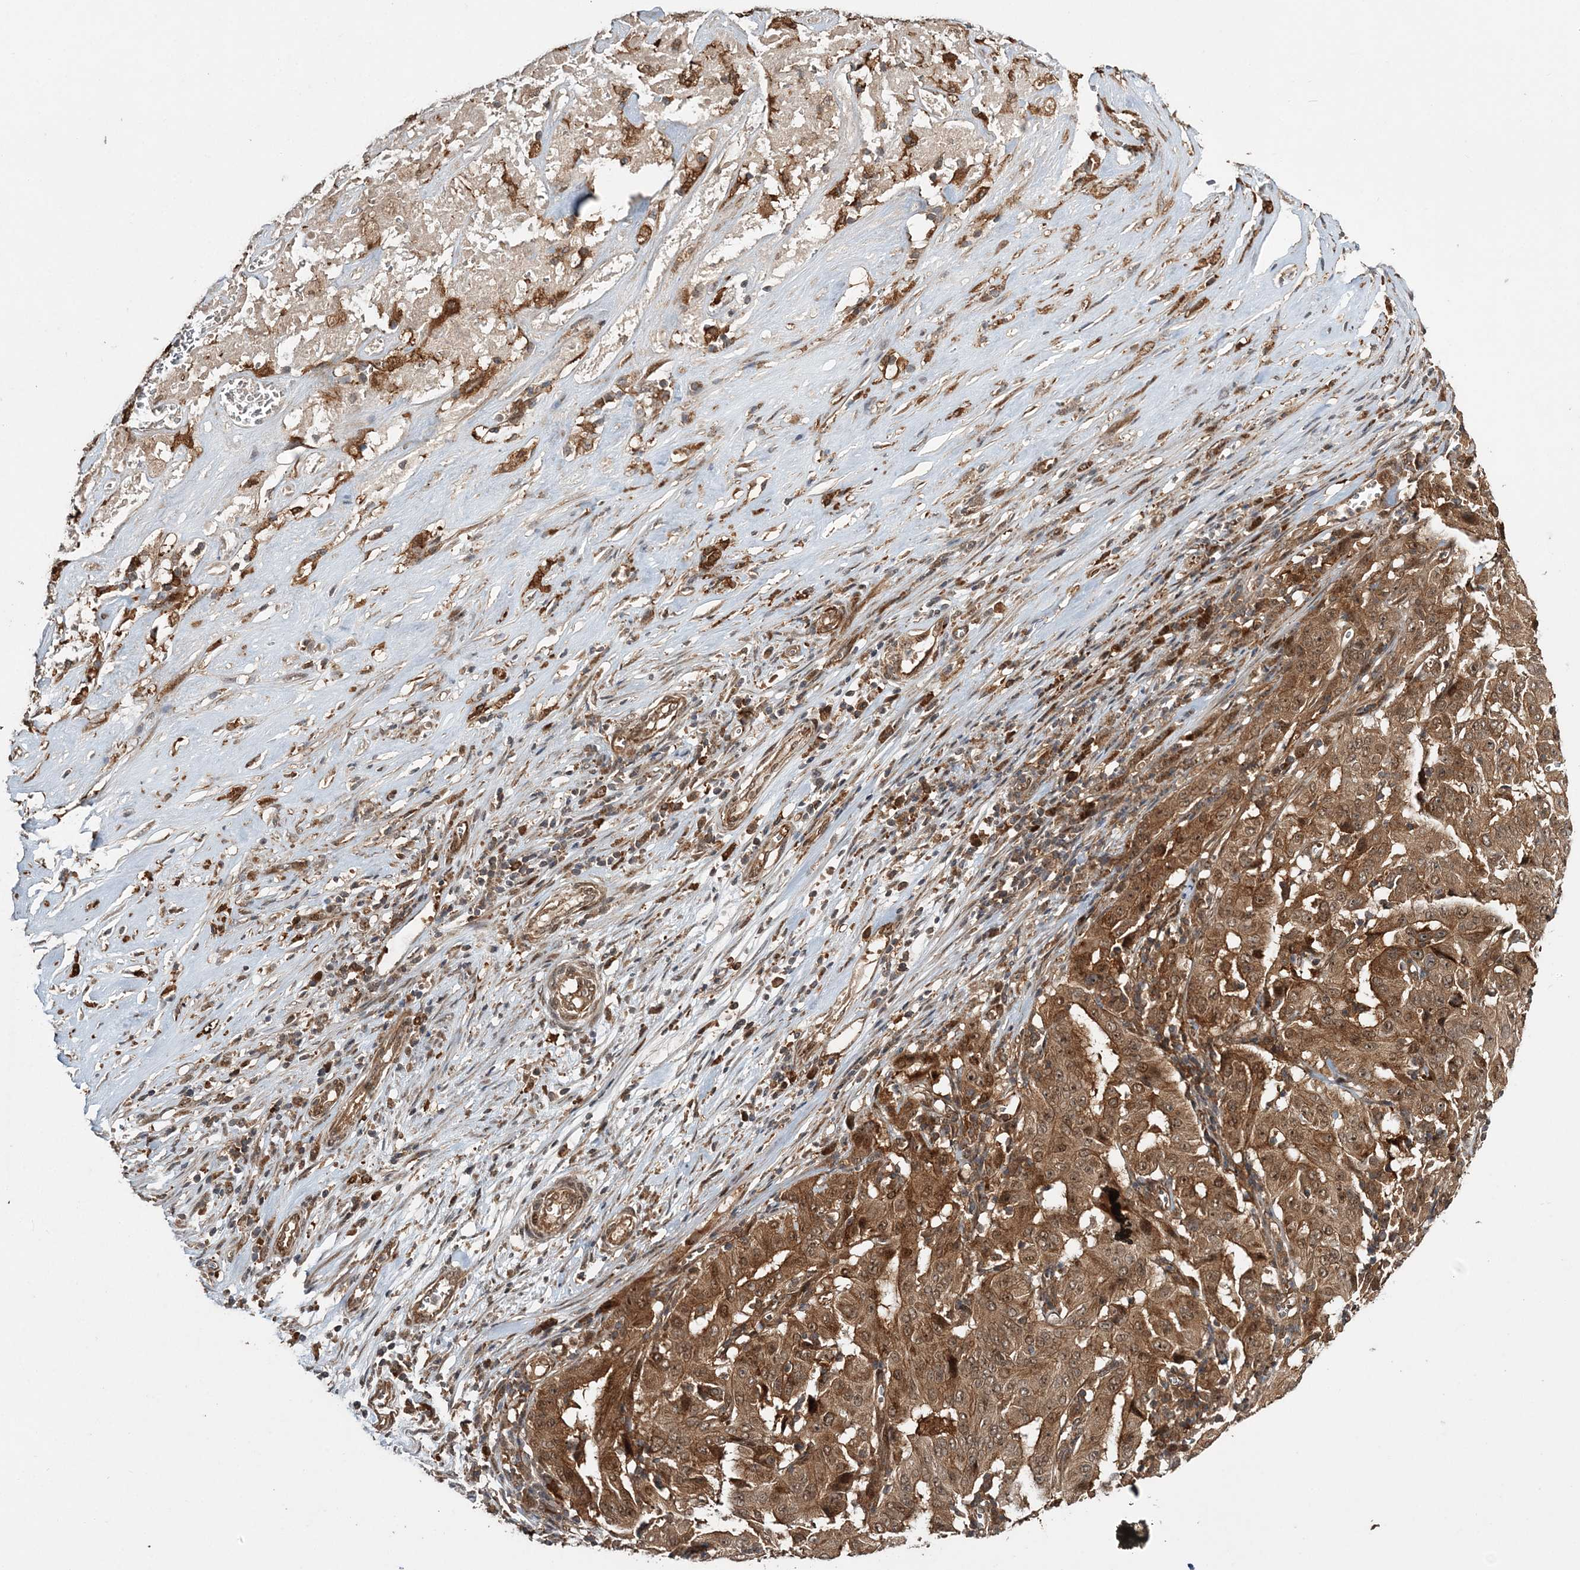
{"staining": {"intensity": "moderate", "quantity": ">75%", "location": "cytoplasmic/membranous,nuclear"}, "tissue": "pancreatic cancer", "cell_type": "Tumor cells", "image_type": "cancer", "snomed": [{"axis": "morphology", "description": "Adenocarcinoma, NOS"}, {"axis": "topography", "description": "Pancreas"}], "caption": "This image reveals adenocarcinoma (pancreatic) stained with immunohistochemistry (IHC) to label a protein in brown. The cytoplasmic/membranous and nuclear of tumor cells show moderate positivity for the protein. Nuclei are counter-stained blue.", "gene": "UBTD2", "patient": {"sex": "male", "age": 63}}